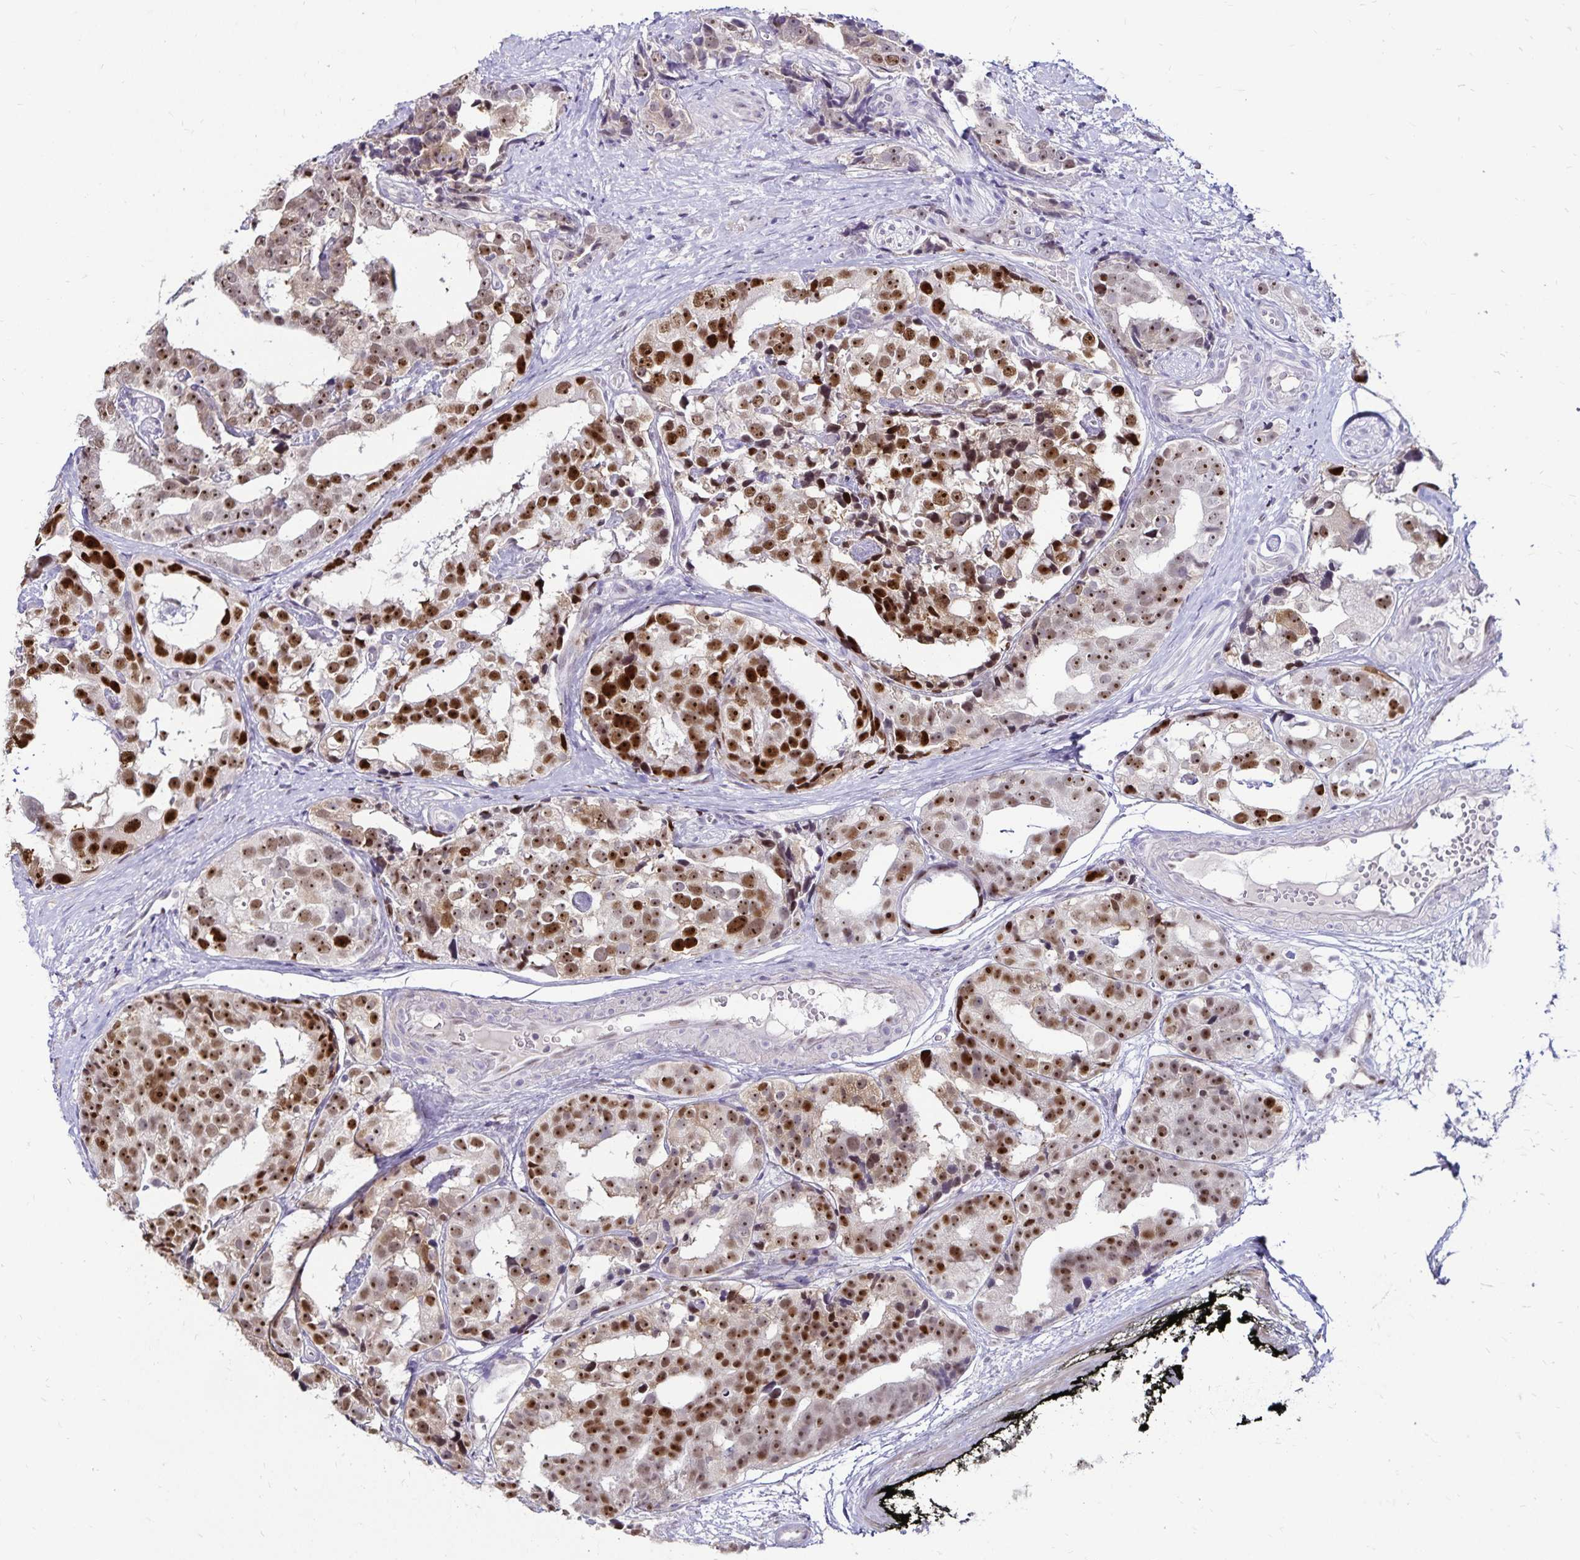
{"staining": {"intensity": "strong", "quantity": "25%-75%", "location": "nuclear"}, "tissue": "prostate cancer", "cell_type": "Tumor cells", "image_type": "cancer", "snomed": [{"axis": "morphology", "description": "Adenocarcinoma, High grade"}, {"axis": "topography", "description": "Prostate"}], "caption": "Immunohistochemical staining of human adenocarcinoma (high-grade) (prostate) shows high levels of strong nuclear protein expression in approximately 25%-75% of tumor cells.", "gene": "POLB", "patient": {"sex": "male", "age": 71}}